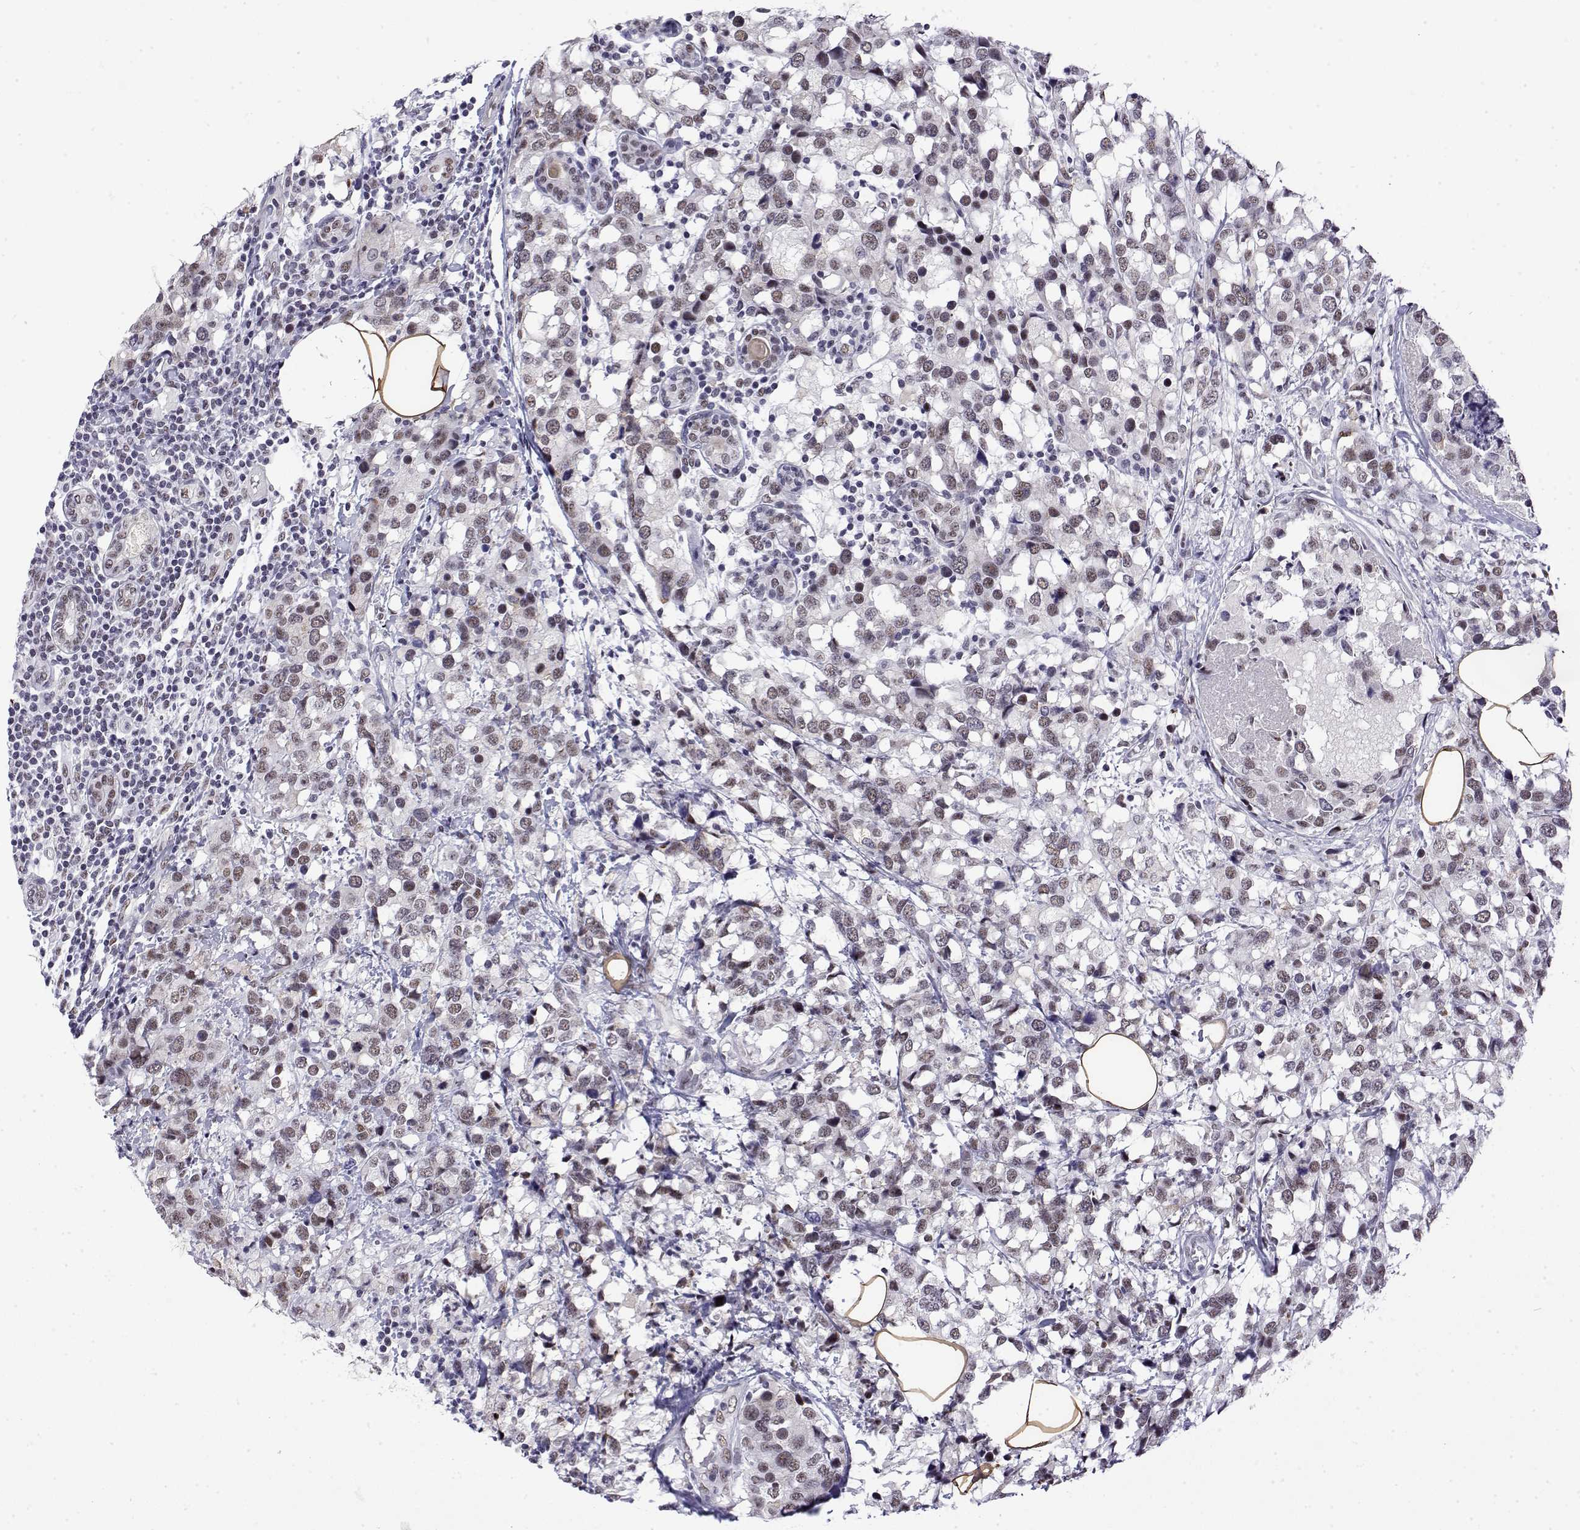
{"staining": {"intensity": "weak", "quantity": "25%-75%", "location": "nuclear"}, "tissue": "breast cancer", "cell_type": "Tumor cells", "image_type": "cancer", "snomed": [{"axis": "morphology", "description": "Lobular carcinoma"}, {"axis": "topography", "description": "Breast"}], "caption": "There is low levels of weak nuclear staining in tumor cells of lobular carcinoma (breast), as demonstrated by immunohistochemical staining (brown color).", "gene": "POLDIP3", "patient": {"sex": "female", "age": 59}}